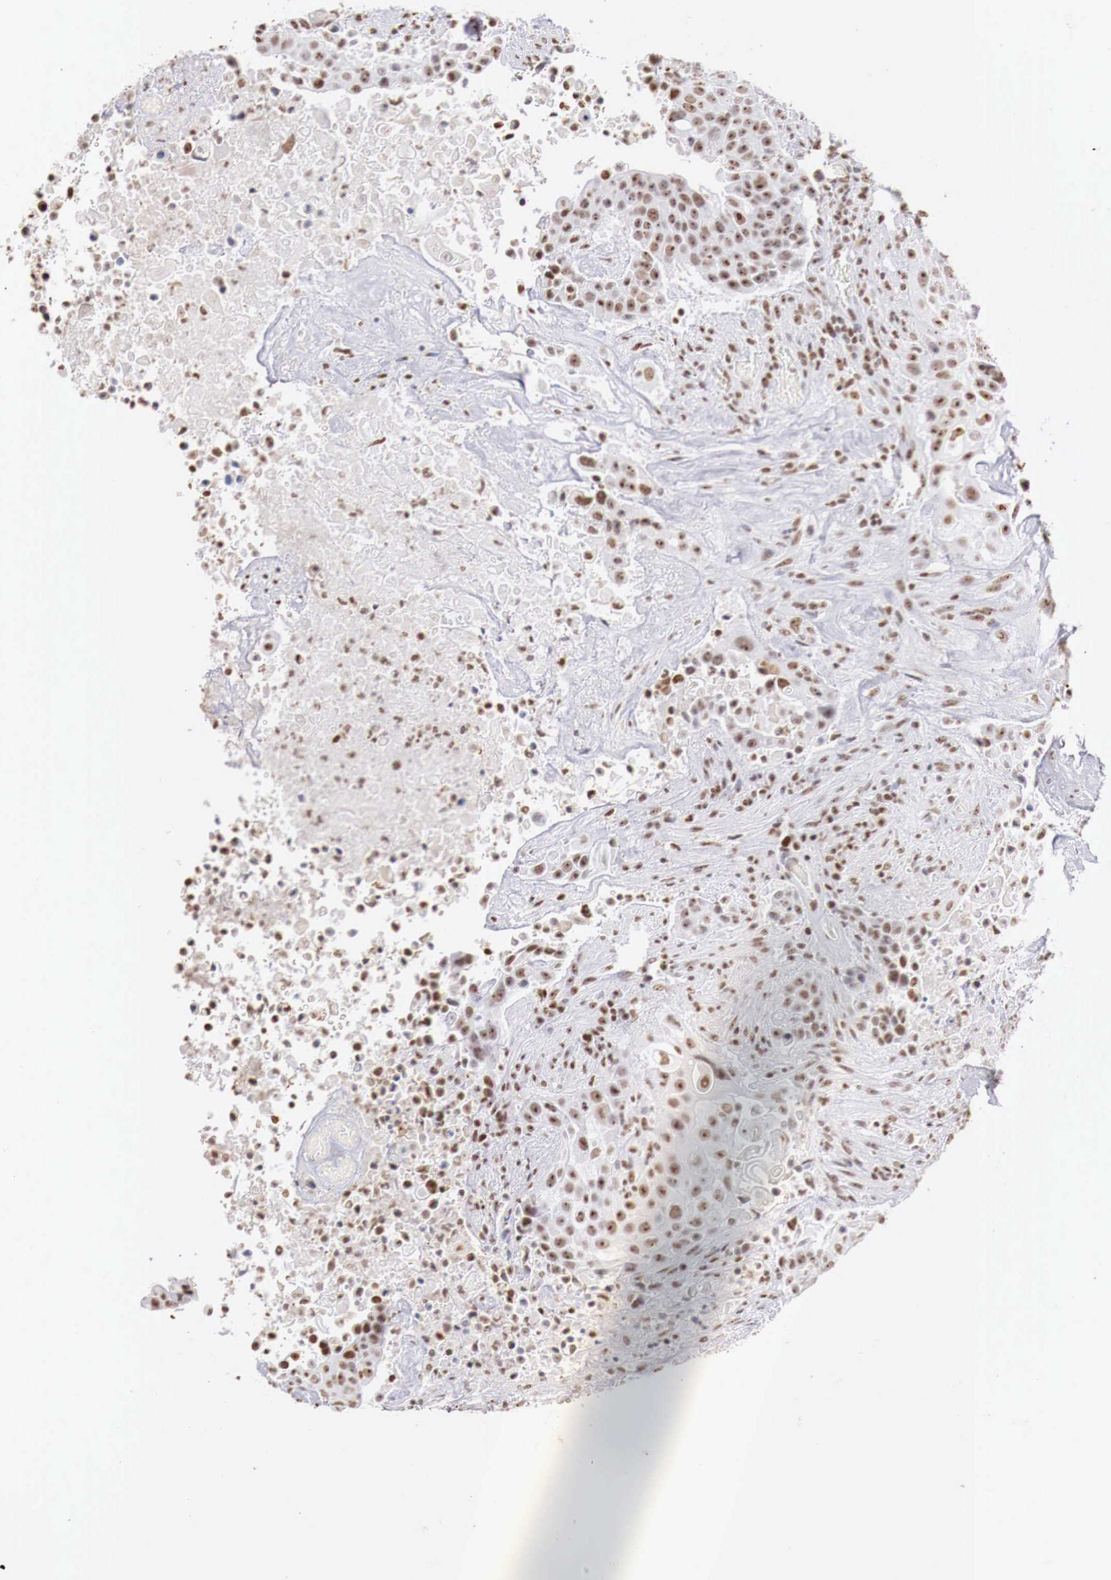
{"staining": {"intensity": "strong", "quantity": ">75%", "location": "nuclear"}, "tissue": "urothelial cancer", "cell_type": "Tumor cells", "image_type": "cancer", "snomed": [{"axis": "morphology", "description": "Urothelial carcinoma, High grade"}, {"axis": "topography", "description": "Urinary bladder"}], "caption": "Urothelial carcinoma (high-grade) stained with a protein marker reveals strong staining in tumor cells.", "gene": "DKC1", "patient": {"sex": "male", "age": 74}}